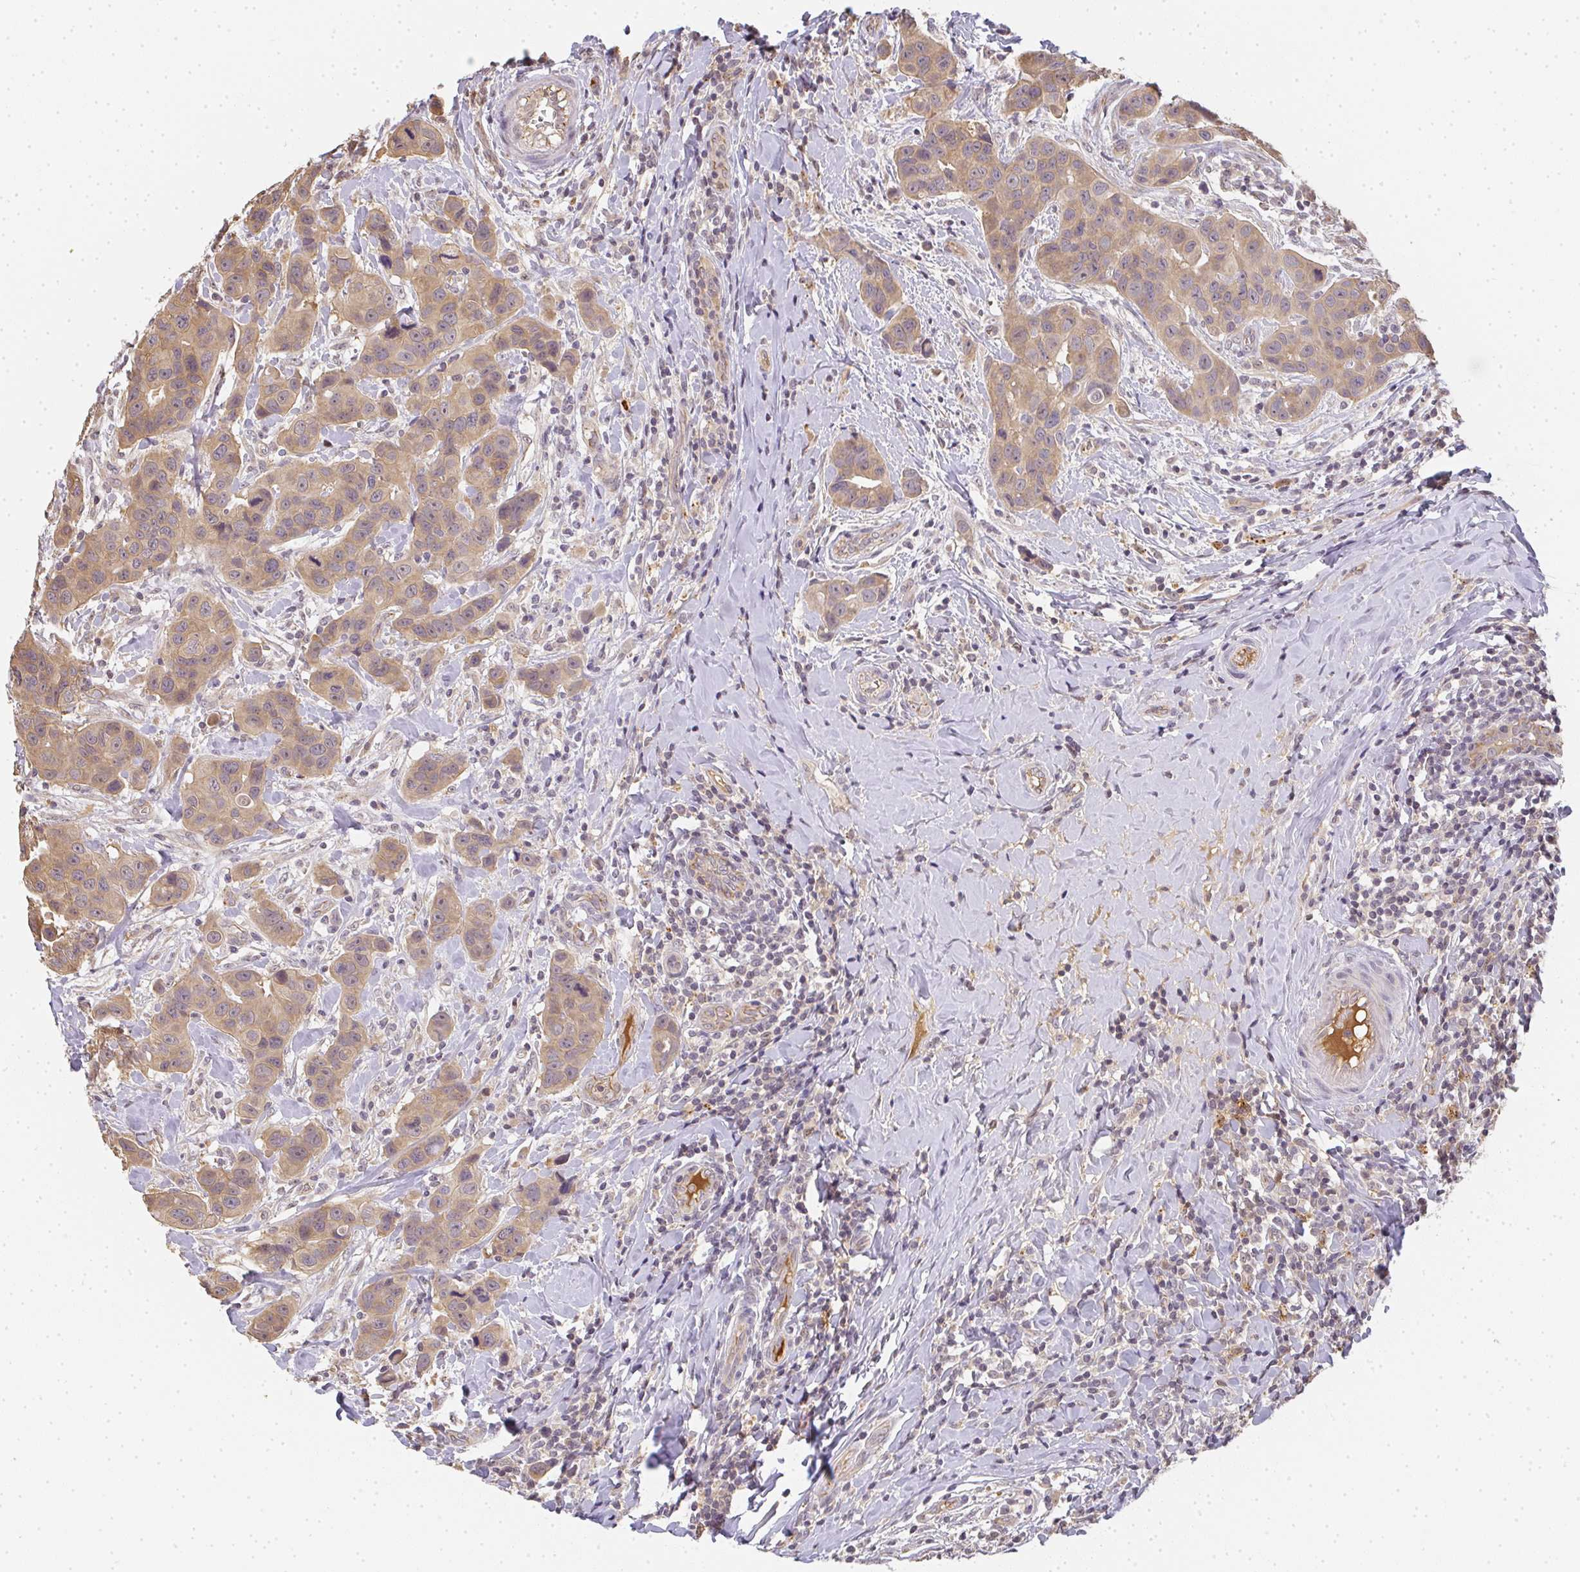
{"staining": {"intensity": "weak", "quantity": ">75%", "location": "cytoplasmic/membranous"}, "tissue": "breast cancer", "cell_type": "Tumor cells", "image_type": "cancer", "snomed": [{"axis": "morphology", "description": "Duct carcinoma"}, {"axis": "topography", "description": "Breast"}], "caption": "The photomicrograph reveals staining of breast infiltrating ductal carcinoma, revealing weak cytoplasmic/membranous protein positivity (brown color) within tumor cells. (brown staining indicates protein expression, while blue staining denotes nuclei).", "gene": "SLC35B3", "patient": {"sex": "female", "age": 24}}